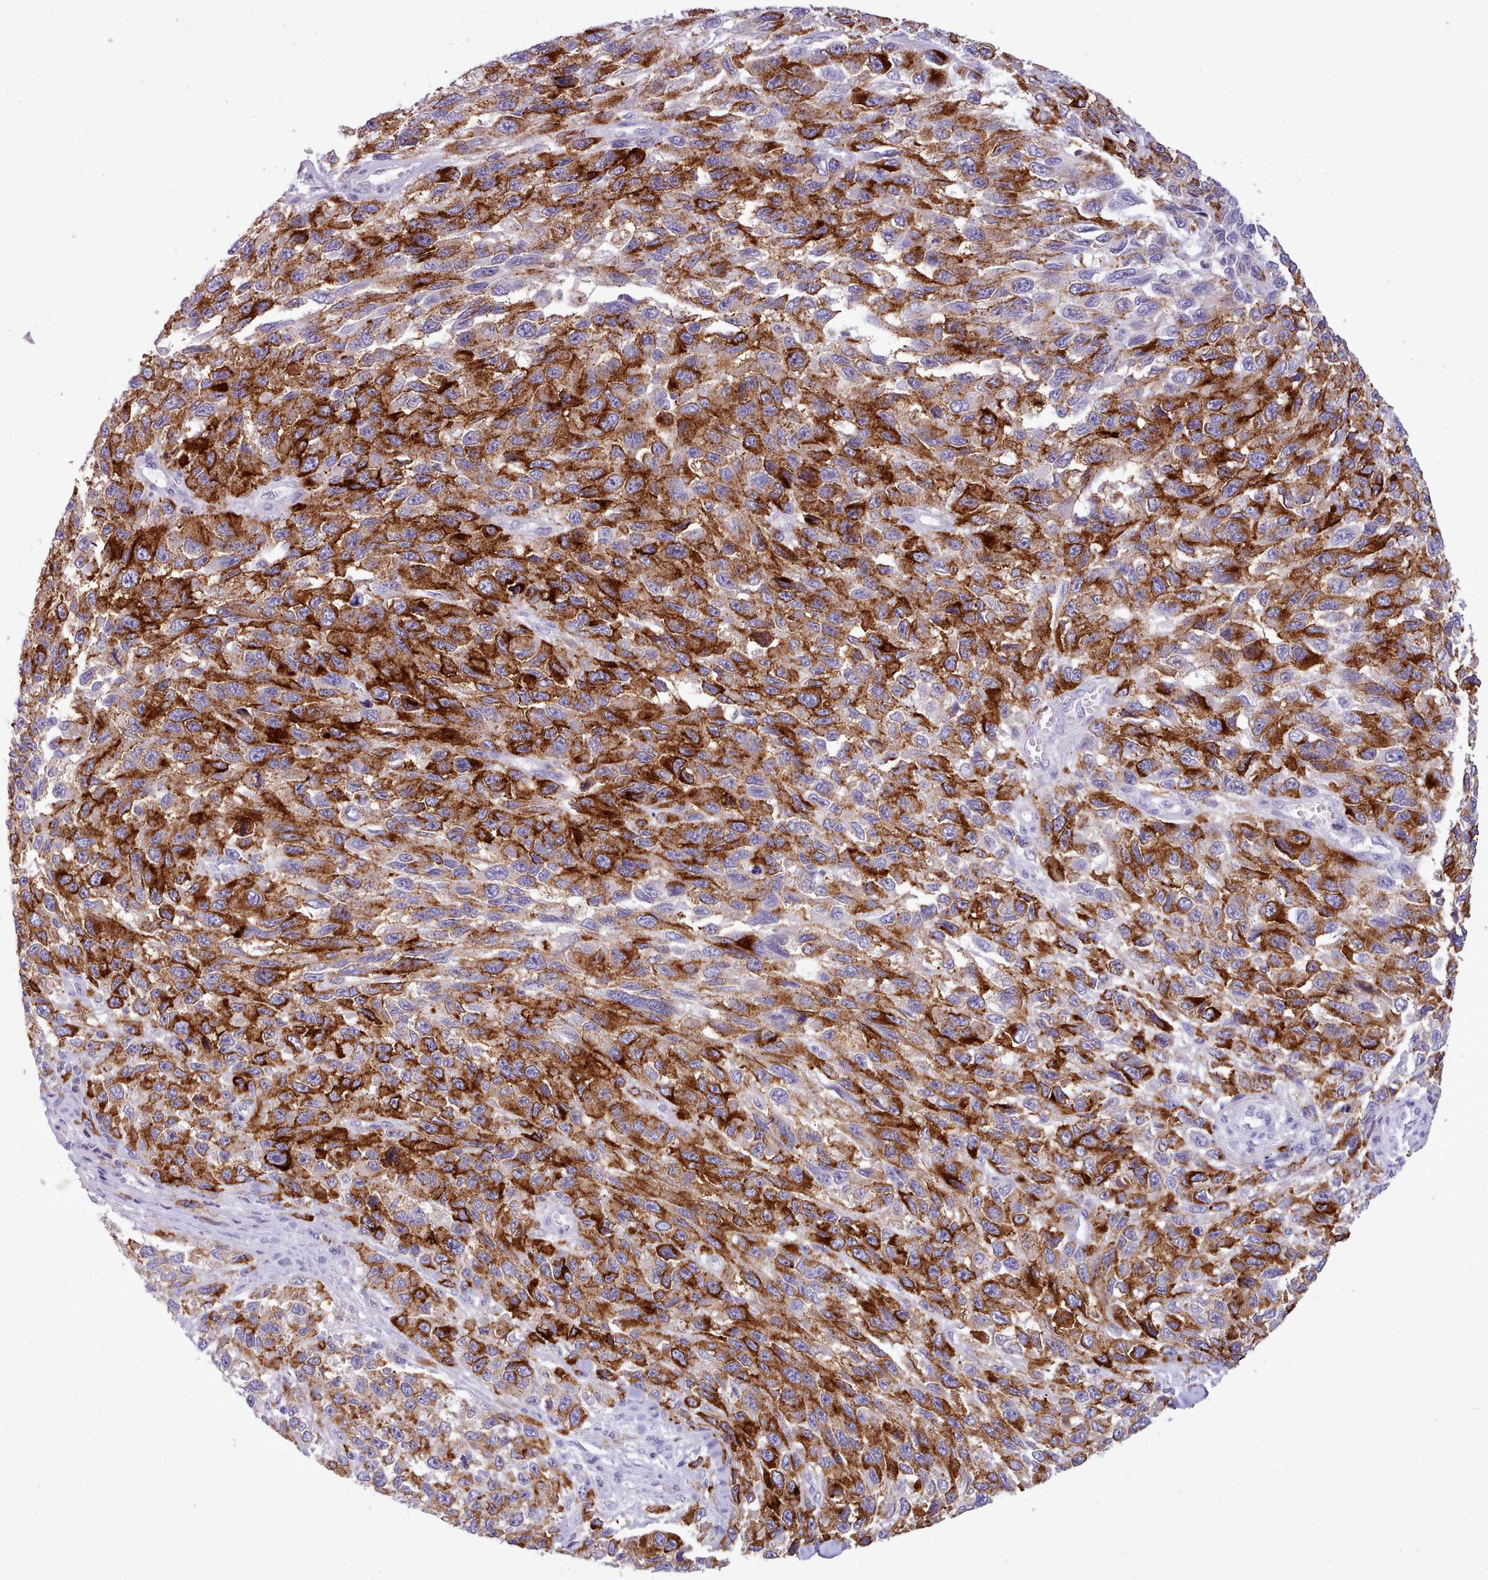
{"staining": {"intensity": "strong", "quantity": ">75%", "location": "cytoplasmic/membranous"}, "tissue": "melanoma", "cell_type": "Tumor cells", "image_type": "cancer", "snomed": [{"axis": "morphology", "description": "Malignant melanoma, NOS"}, {"axis": "topography", "description": "Skin"}], "caption": "Melanoma stained for a protein shows strong cytoplasmic/membranous positivity in tumor cells.", "gene": "CYP2A13", "patient": {"sex": "female", "age": 96}}